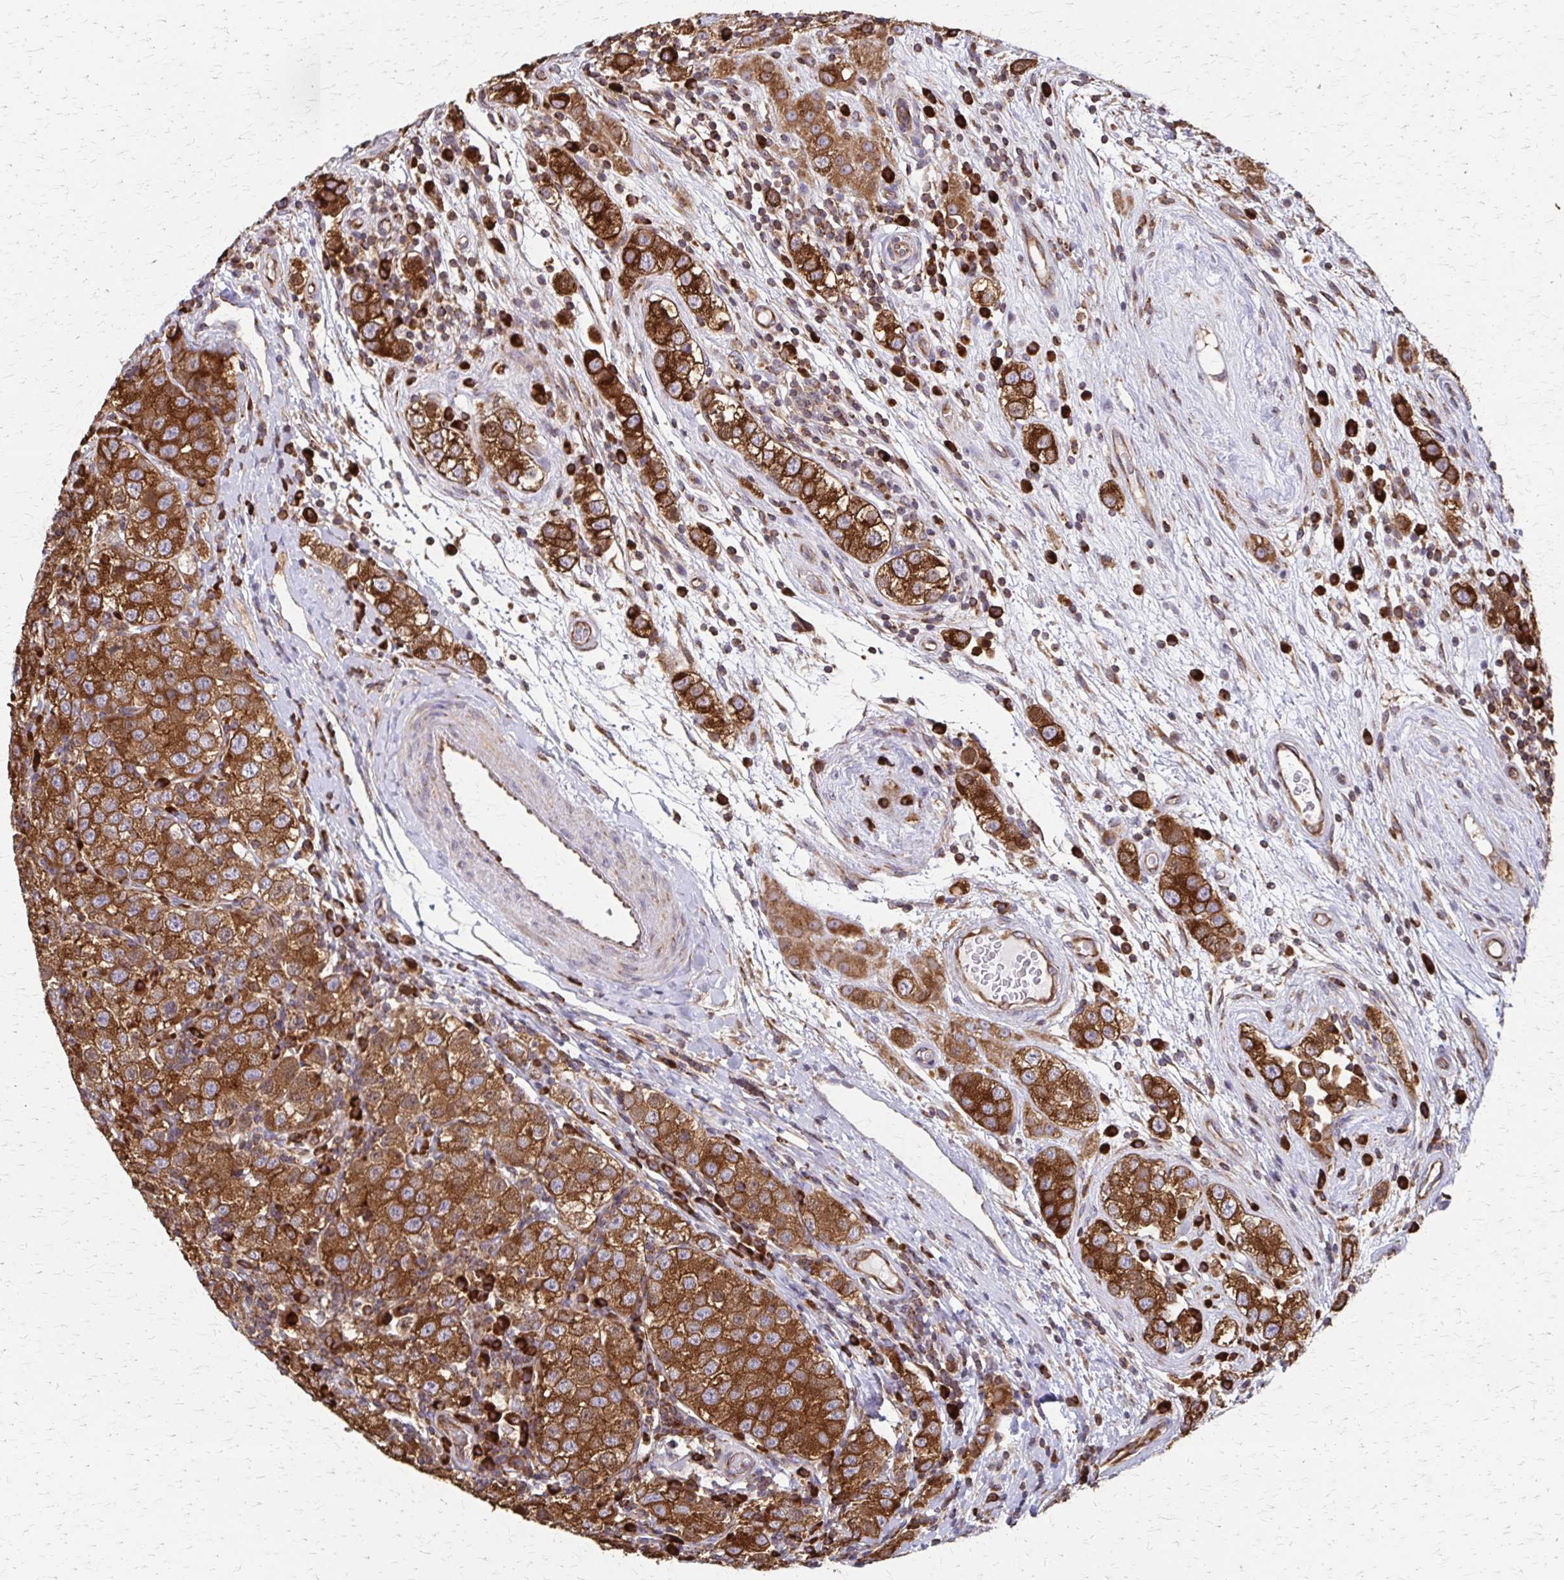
{"staining": {"intensity": "strong", "quantity": ">75%", "location": "cytoplasmic/membranous"}, "tissue": "testis cancer", "cell_type": "Tumor cells", "image_type": "cancer", "snomed": [{"axis": "morphology", "description": "Seminoma, NOS"}, {"axis": "topography", "description": "Testis"}], "caption": "Testis cancer (seminoma) was stained to show a protein in brown. There is high levels of strong cytoplasmic/membranous staining in about >75% of tumor cells.", "gene": "EEF2", "patient": {"sex": "male", "age": 34}}